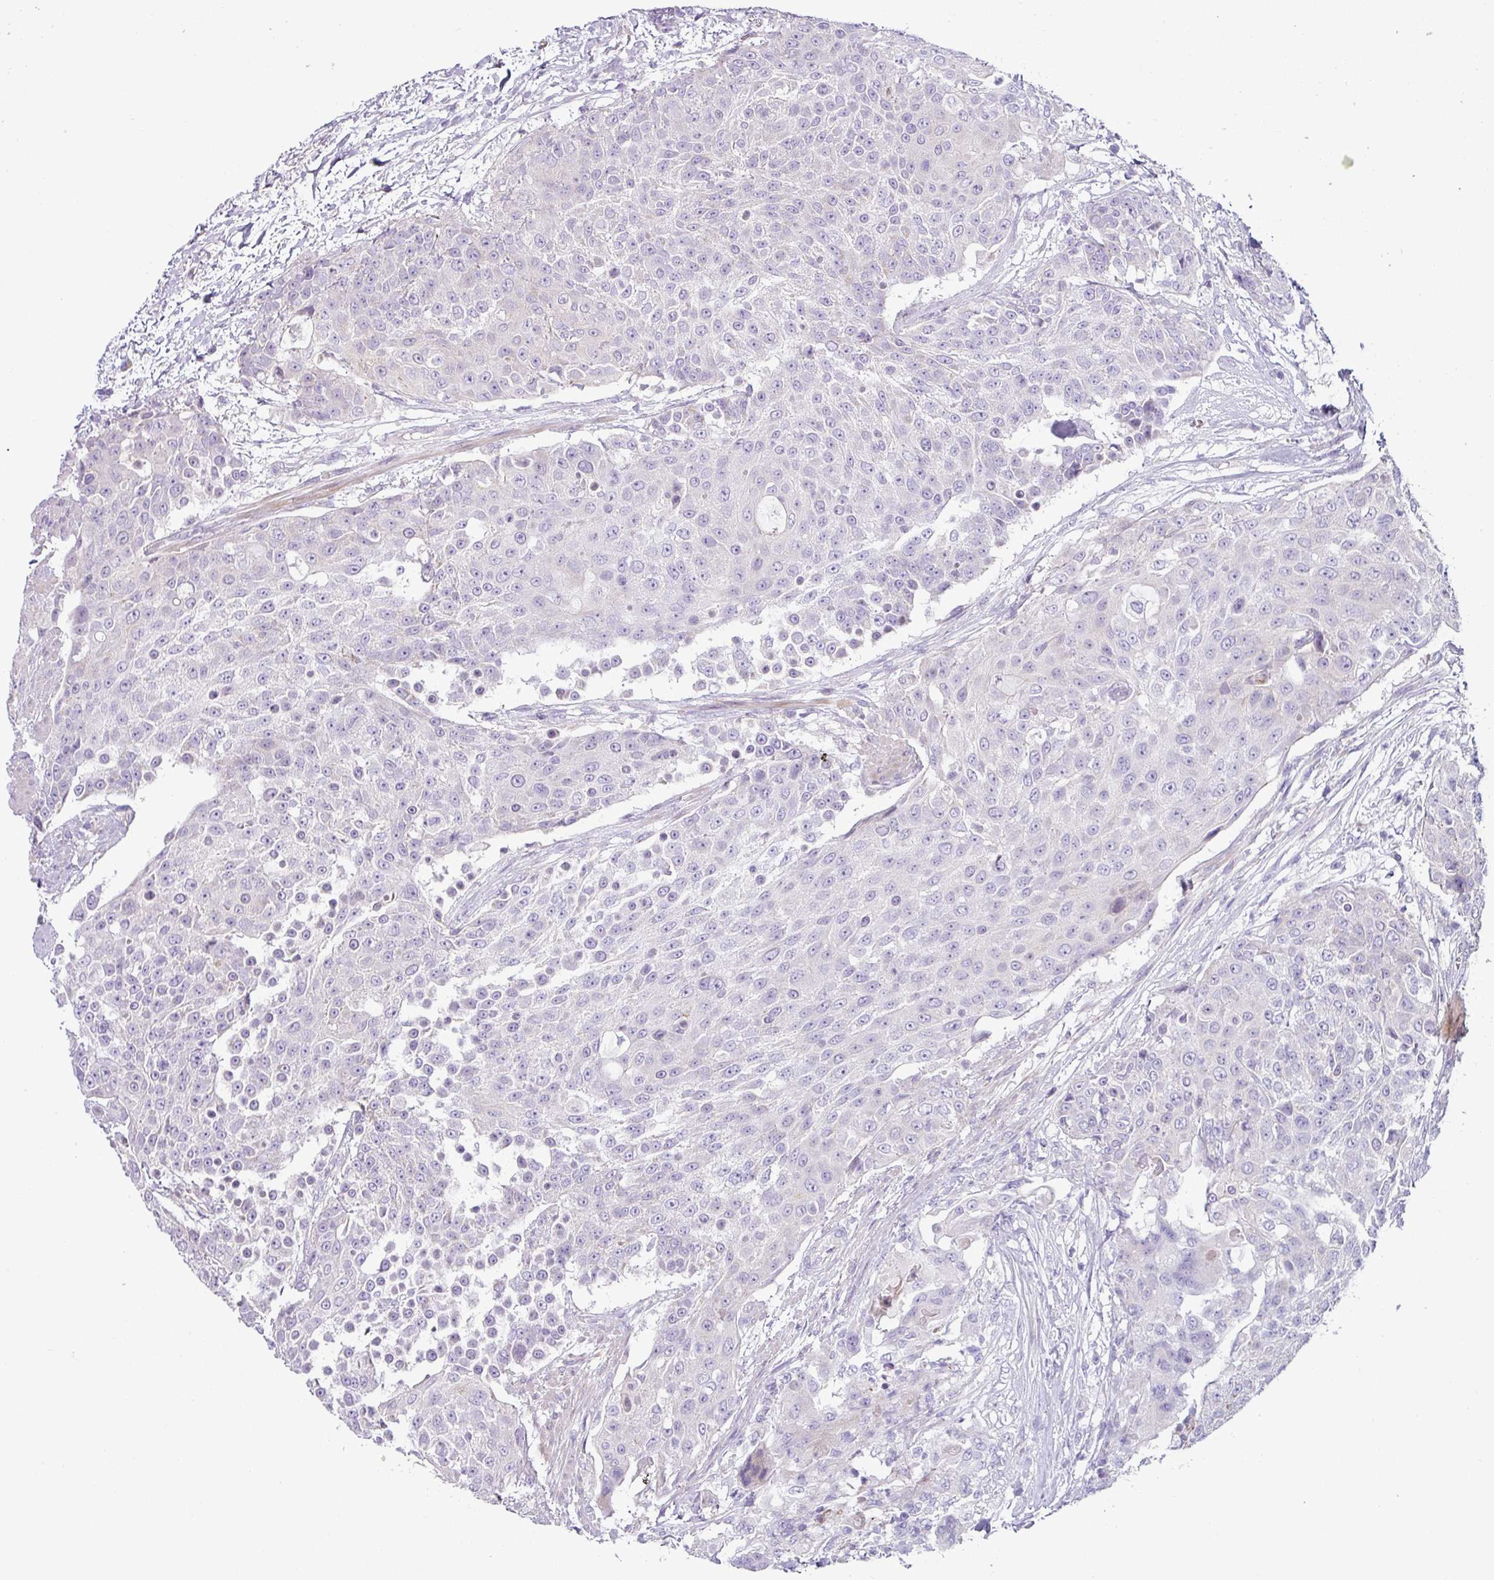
{"staining": {"intensity": "negative", "quantity": "none", "location": "none"}, "tissue": "urothelial cancer", "cell_type": "Tumor cells", "image_type": "cancer", "snomed": [{"axis": "morphology", "description": "Urothelial carcinoma, High grade"}, {"axis": "topography", "description": "Urinary bladder"}], "caption": "Tumor cells show no significant protein staining in urothelial carcinoma (high-grade).", "gene": "RGS16", "patient": {"sex": "female", "age": 63}}